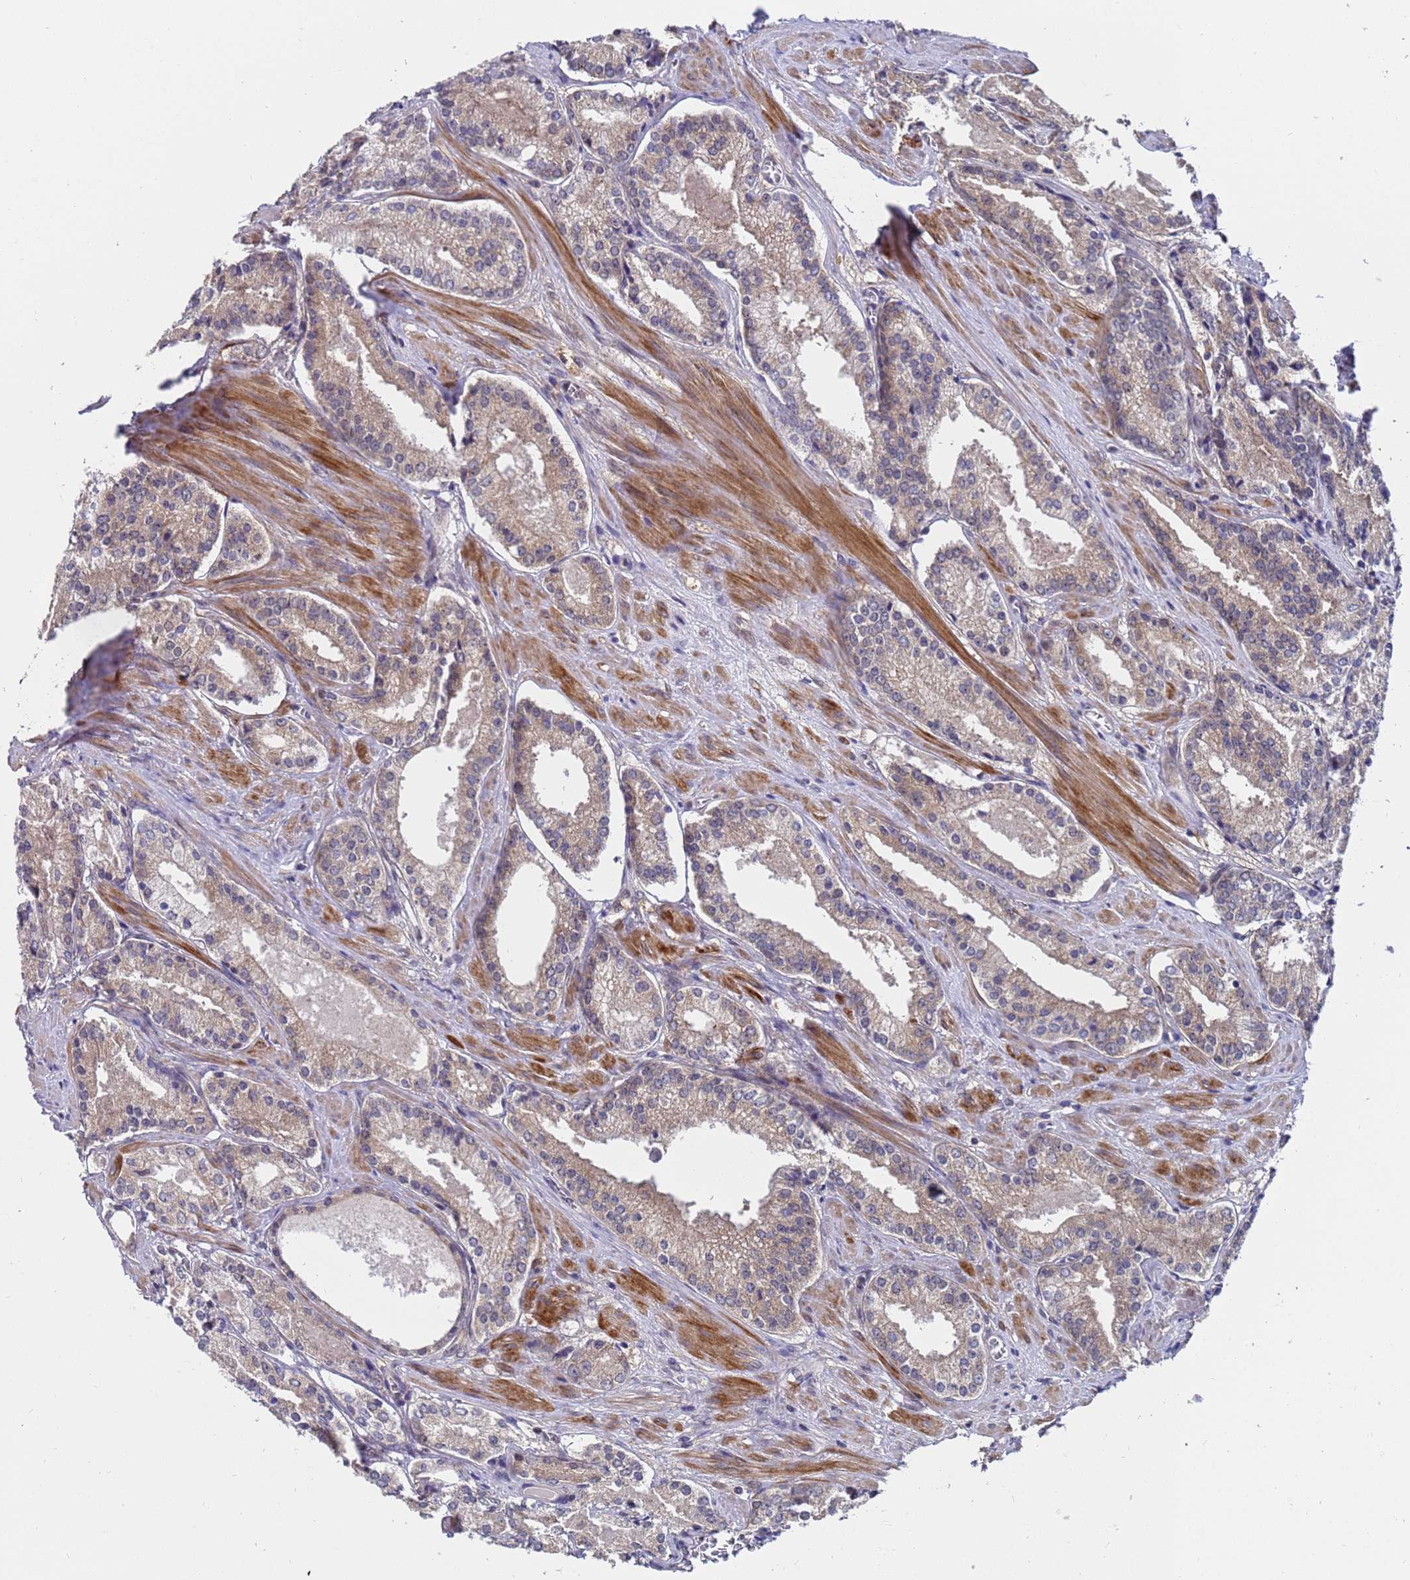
{"staining": {"intensity": "weak", "quantity": "25%-75%", "location": "cytoplasmic/membranous"}, "tissue": "prostate cancer", "cell_type": "Tumor cells", "image_type": "cancer", "snomed": [{"axis": "morphology", "description": "Adenocarcinoma, Low grade"}, {"axis": "topography", "description": "Prostate"}], "caption": "Prostate low-grade adenocarcinoma stained with a brown dye exhibits weak cytoplasmic/membranous positive positivity in about 25%-75% of tumor cells.", "gene": "ANAPC13", "patient": {"sex": "male", "age": 54}}